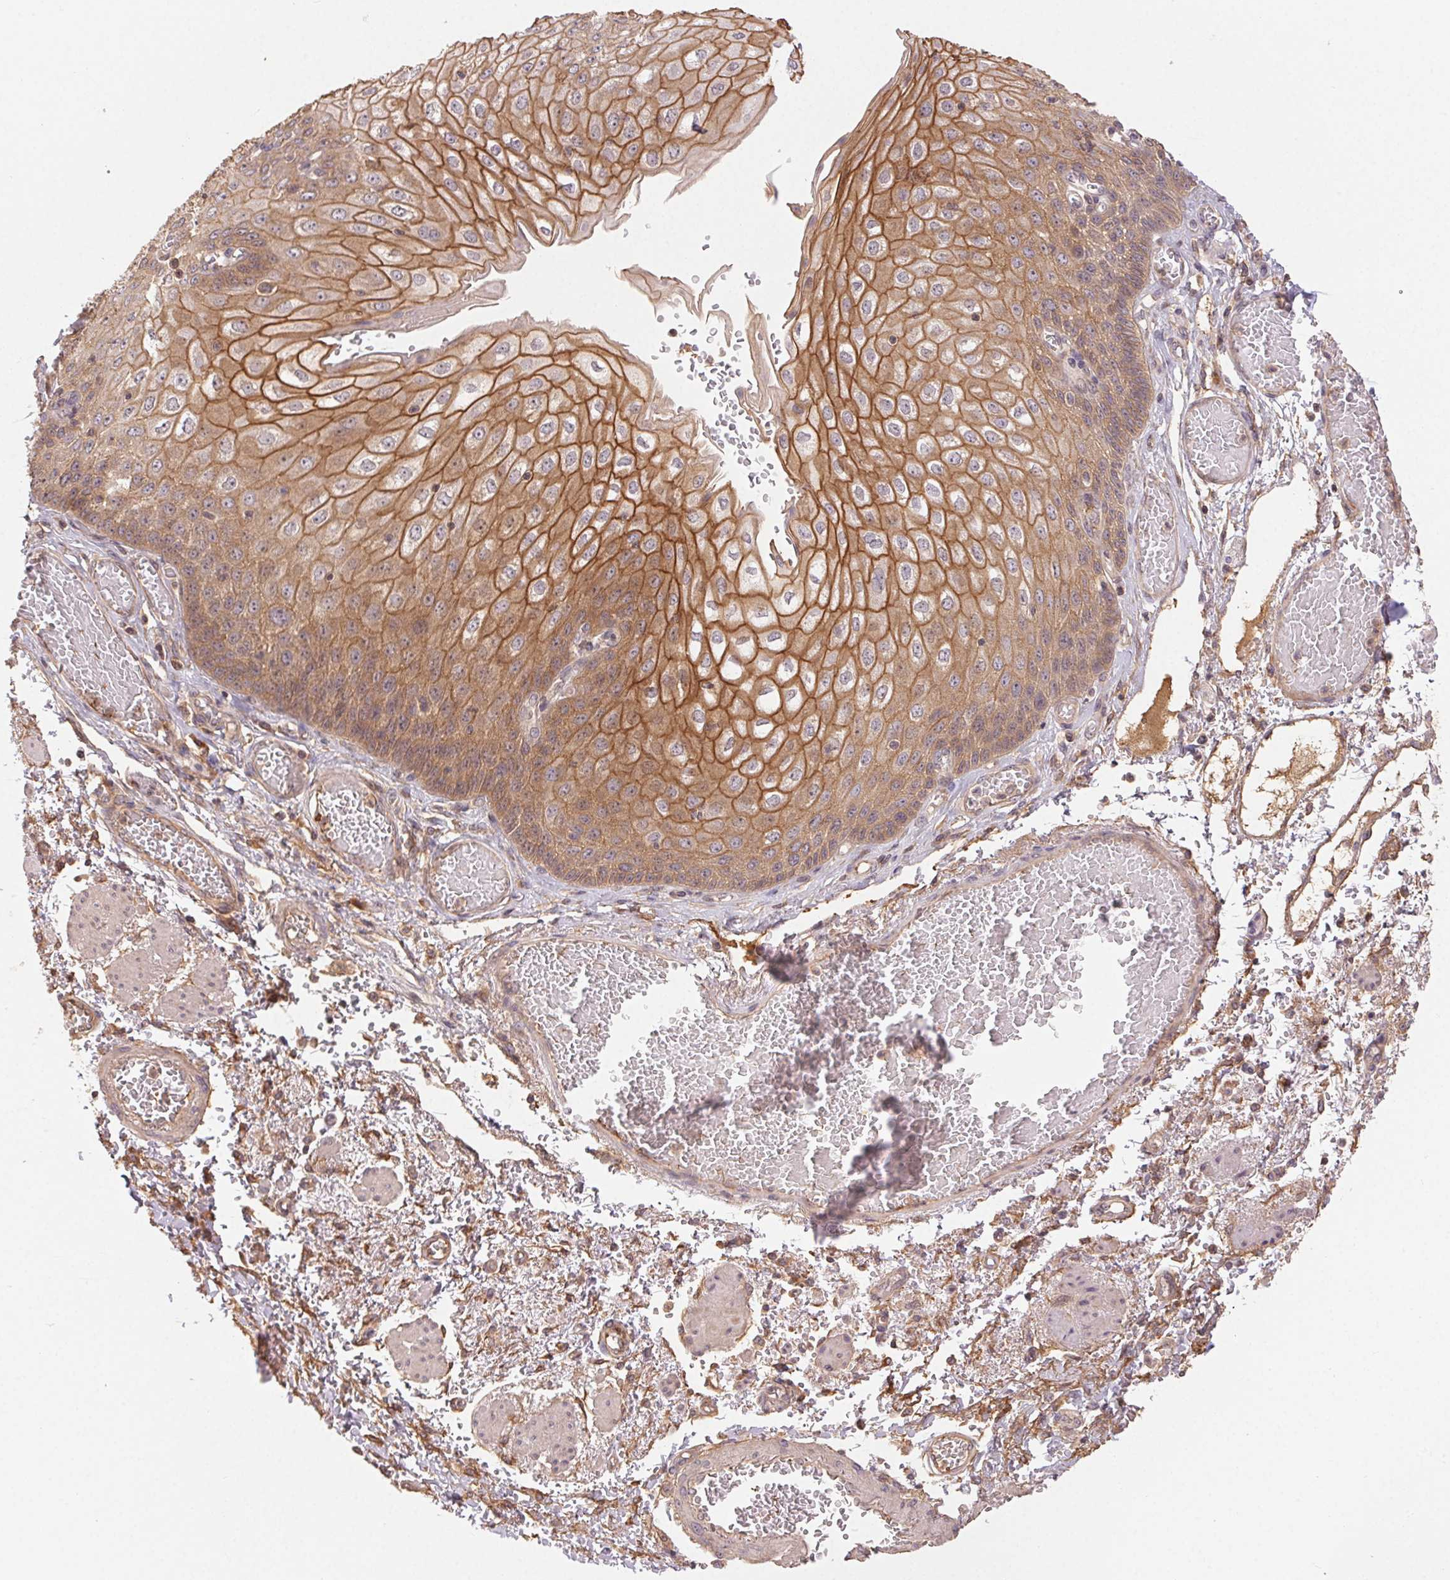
{"staining": {"intensity": "moderate", "quantity": ">75%", "location": "cytoplasmic/membranous"}, "tissue": "esophagus", "cell_type": "Squamous epithelial cells", "image_type": "normal", "snomed": [{"axis": "morphology", "description": "Normal tissue, NOS"}, {"axis": "morphology", "description": "Adenocarcinoma, NOS"}, {"axis": "topography", "description": "Esophagus"}], "caption": "A photomicrograph showing moderate cytoplasmic/membranous staining in about >75% of squamous epithelial cells in unremarkable esophagus, as visualized by brown immunohistochemical staining.", "gene": "MAPKAPK2", "patient": {"sex": "male", "age": 81}}